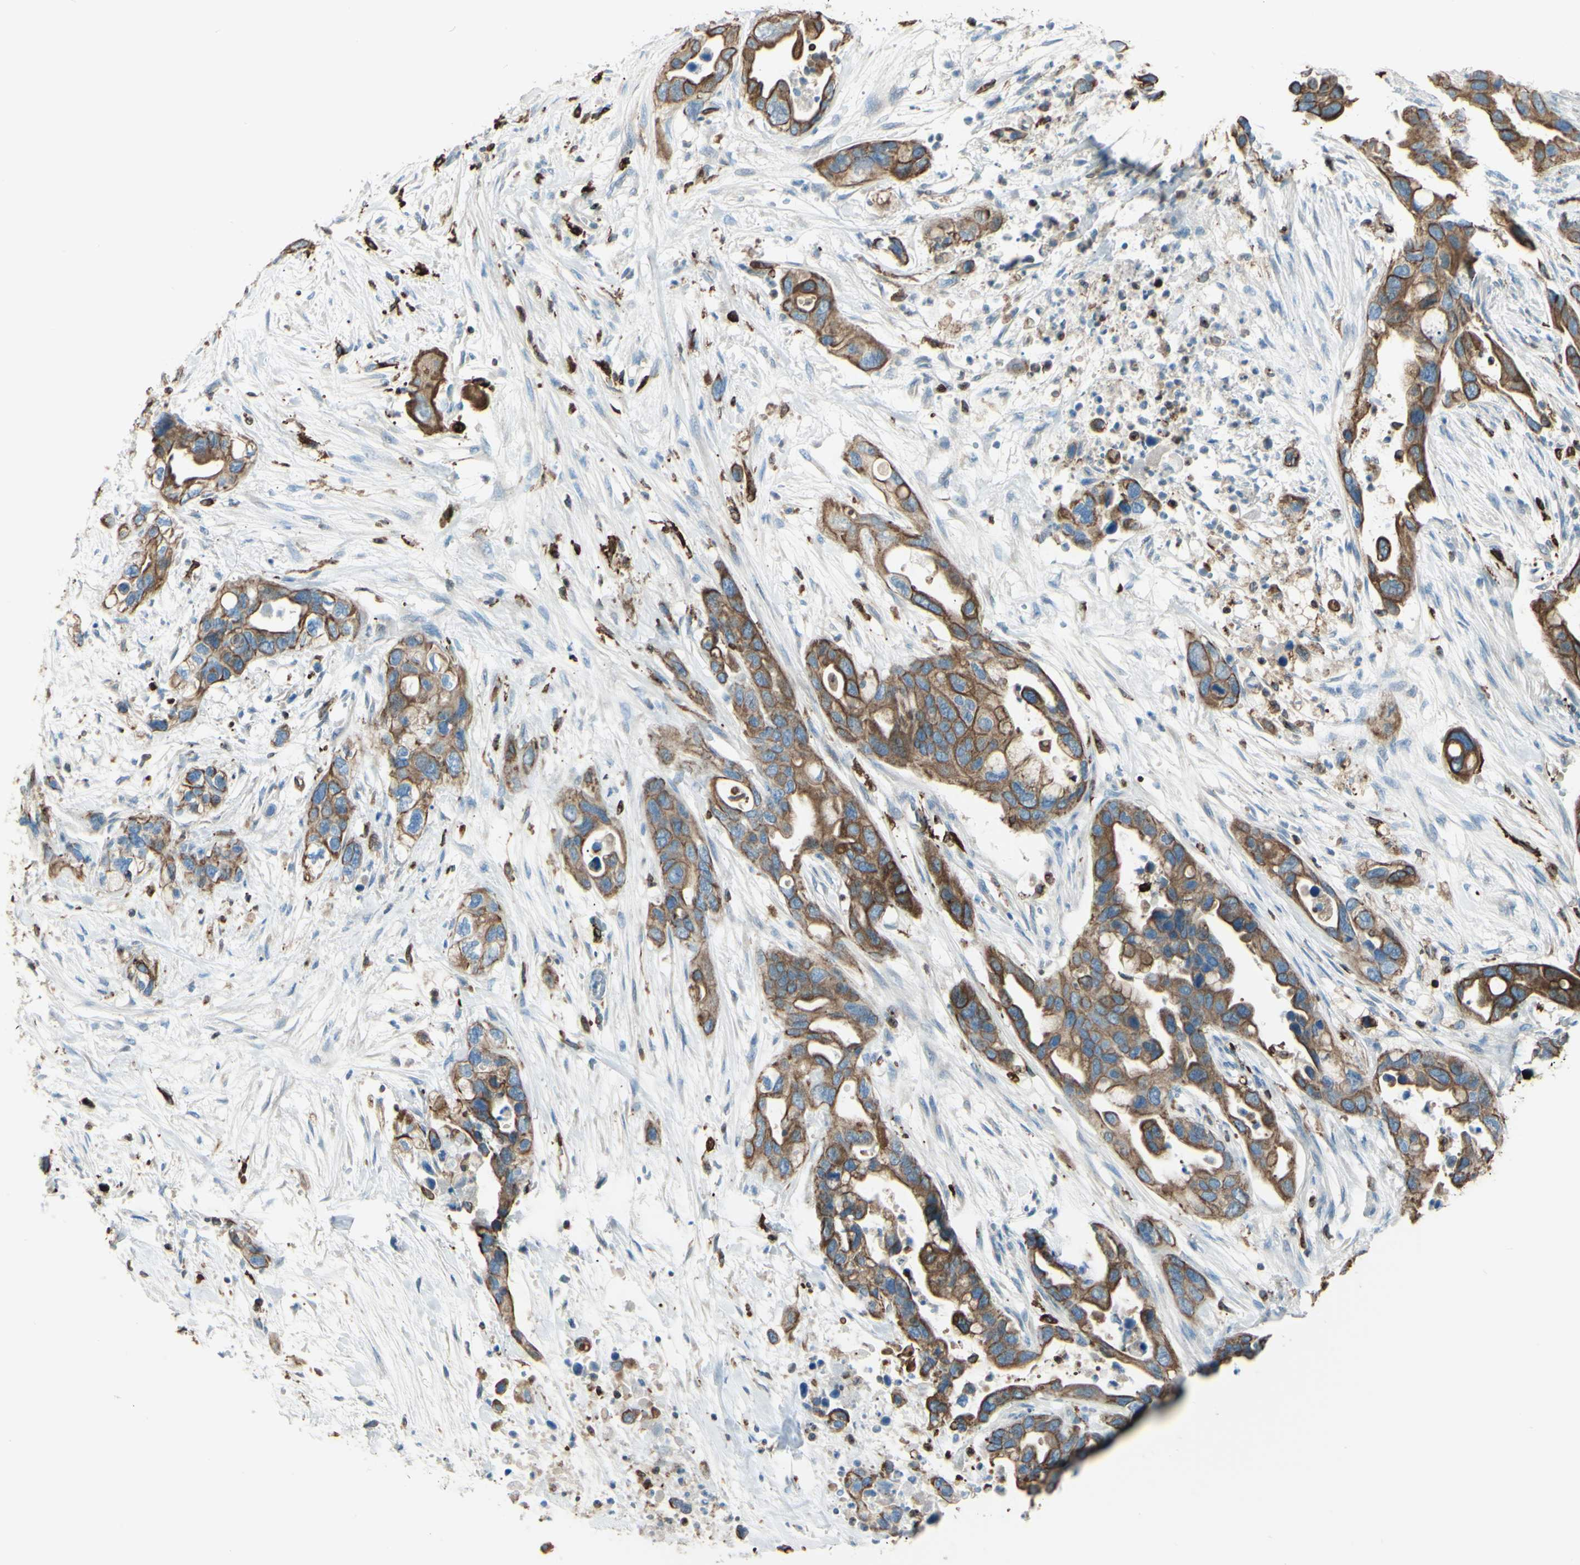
{"staining": {"intensity": "moderate", "quantity": ">75%", "location": "cytoplasmic/membranous"}, "tissue": "pancreatic cancer", "cell_type": "Tumor cells", "image_type": "cancer", "snomed": [{"axis": "morphology", "description": "Adenocarcinoma, NOS"}, {"axis": "topography", "description": "Pancreas"}], "caption": "Immunohistochemistry (IHC) image of neoplastic tissue: adenocarcinoma (pancreatic) stained using immunohistochemistry (IHC) displays medium levels of moderate protein expression localized specifically in the cytoplasmic/membranous of tumor cells, appearing as a cytoplasmic/membranous brown color.", "gene": "CD74", "patient": {"sex": "female", "age": 71}}